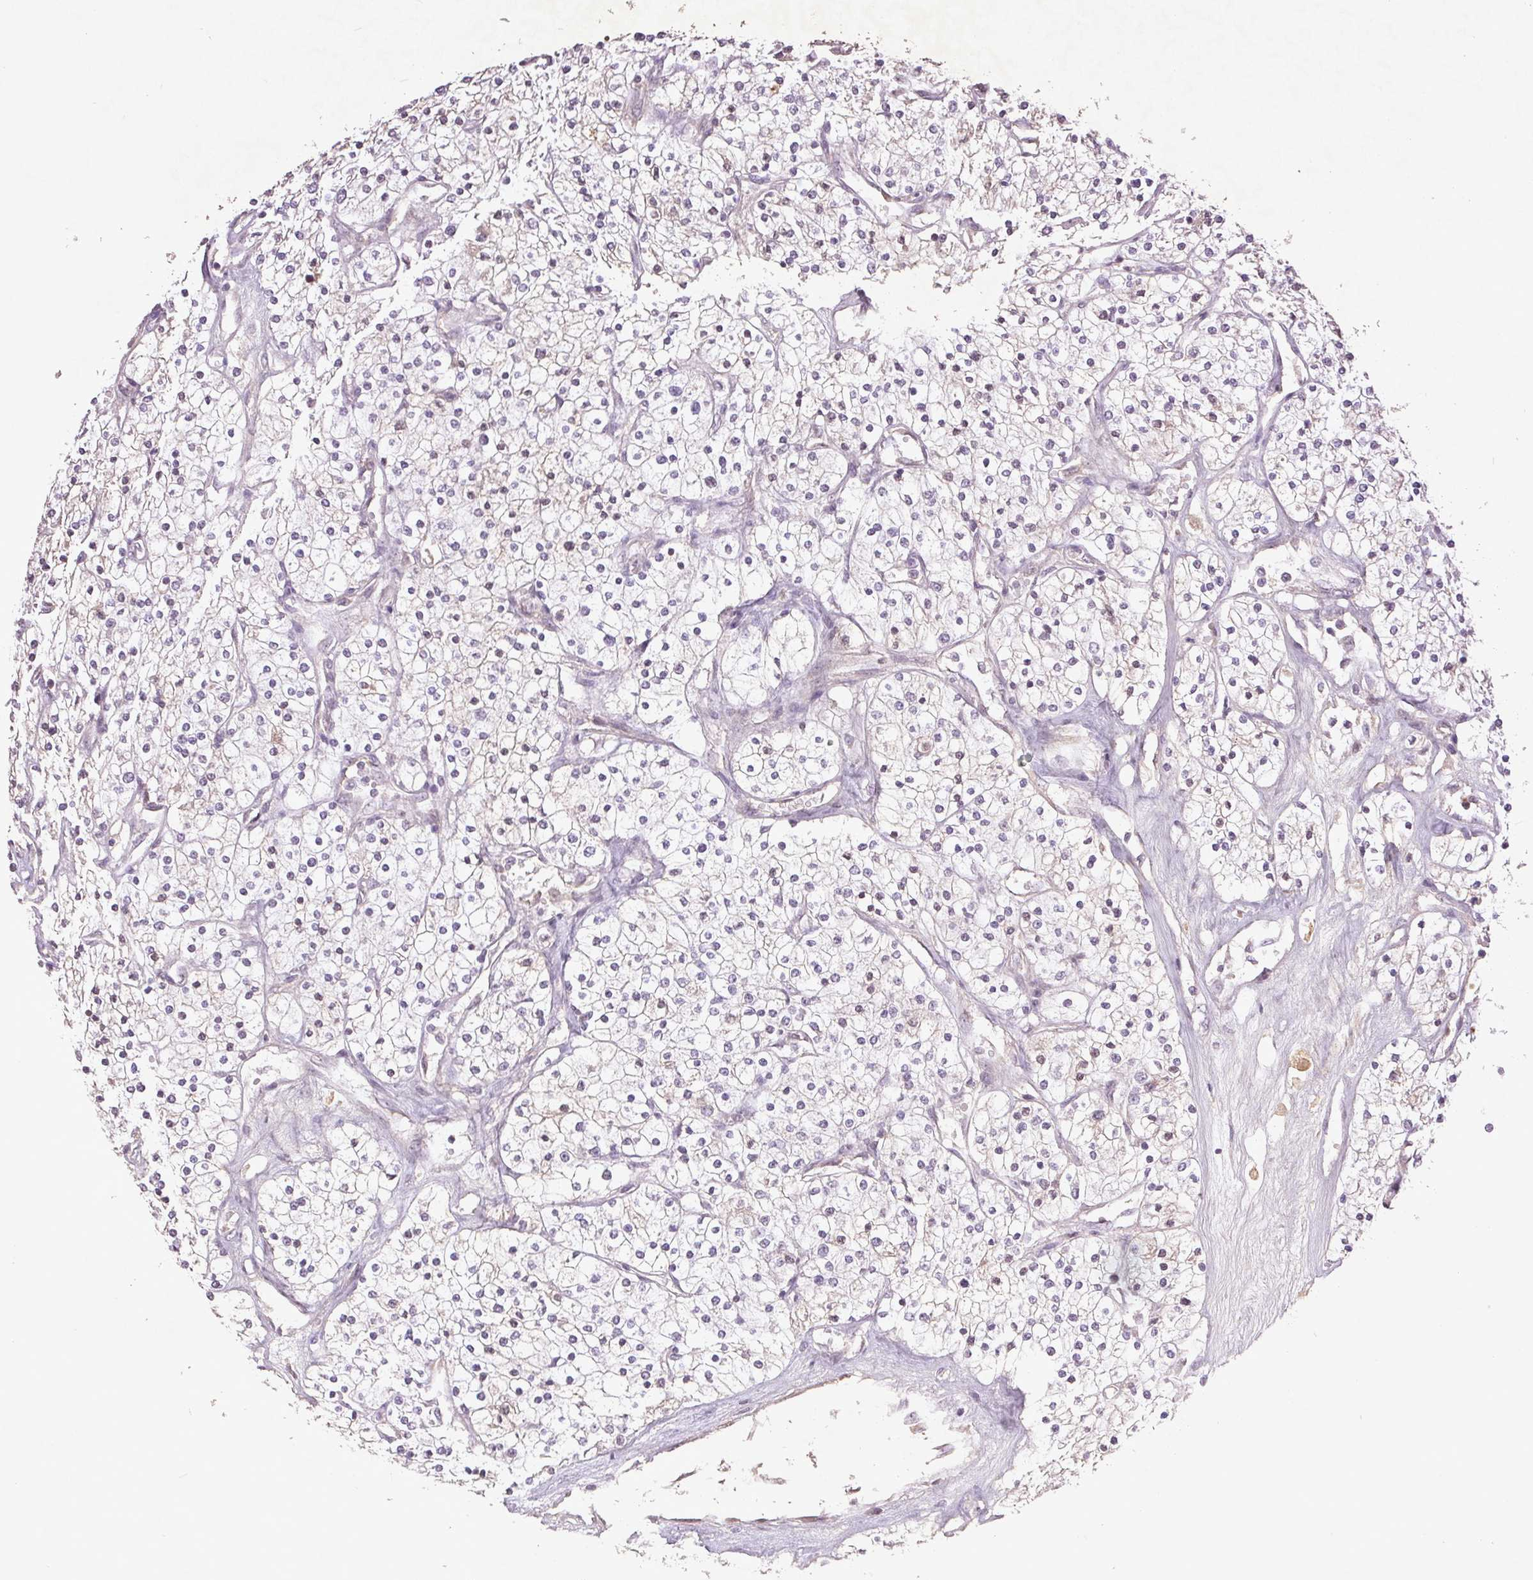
{"staining": {"intensity": "negative", "quantity": "none", "location": "none"}, "tissue": "renal cancer", "cell_type": "Tumor cells", "image_type": "cancer", "snomed": [{"axis": "morphology", "description": "Adenocarcinoma, NOS"}, {"axis": "topography", "description": "Kidney"}], "caption": "This is an immunohistochemistry (IHC) image of renal cancer (adenocarcinoma). There is no staining in tumor cells.", "gene": "FAM168B", "patient": {"sex": "male", "age": 80}}